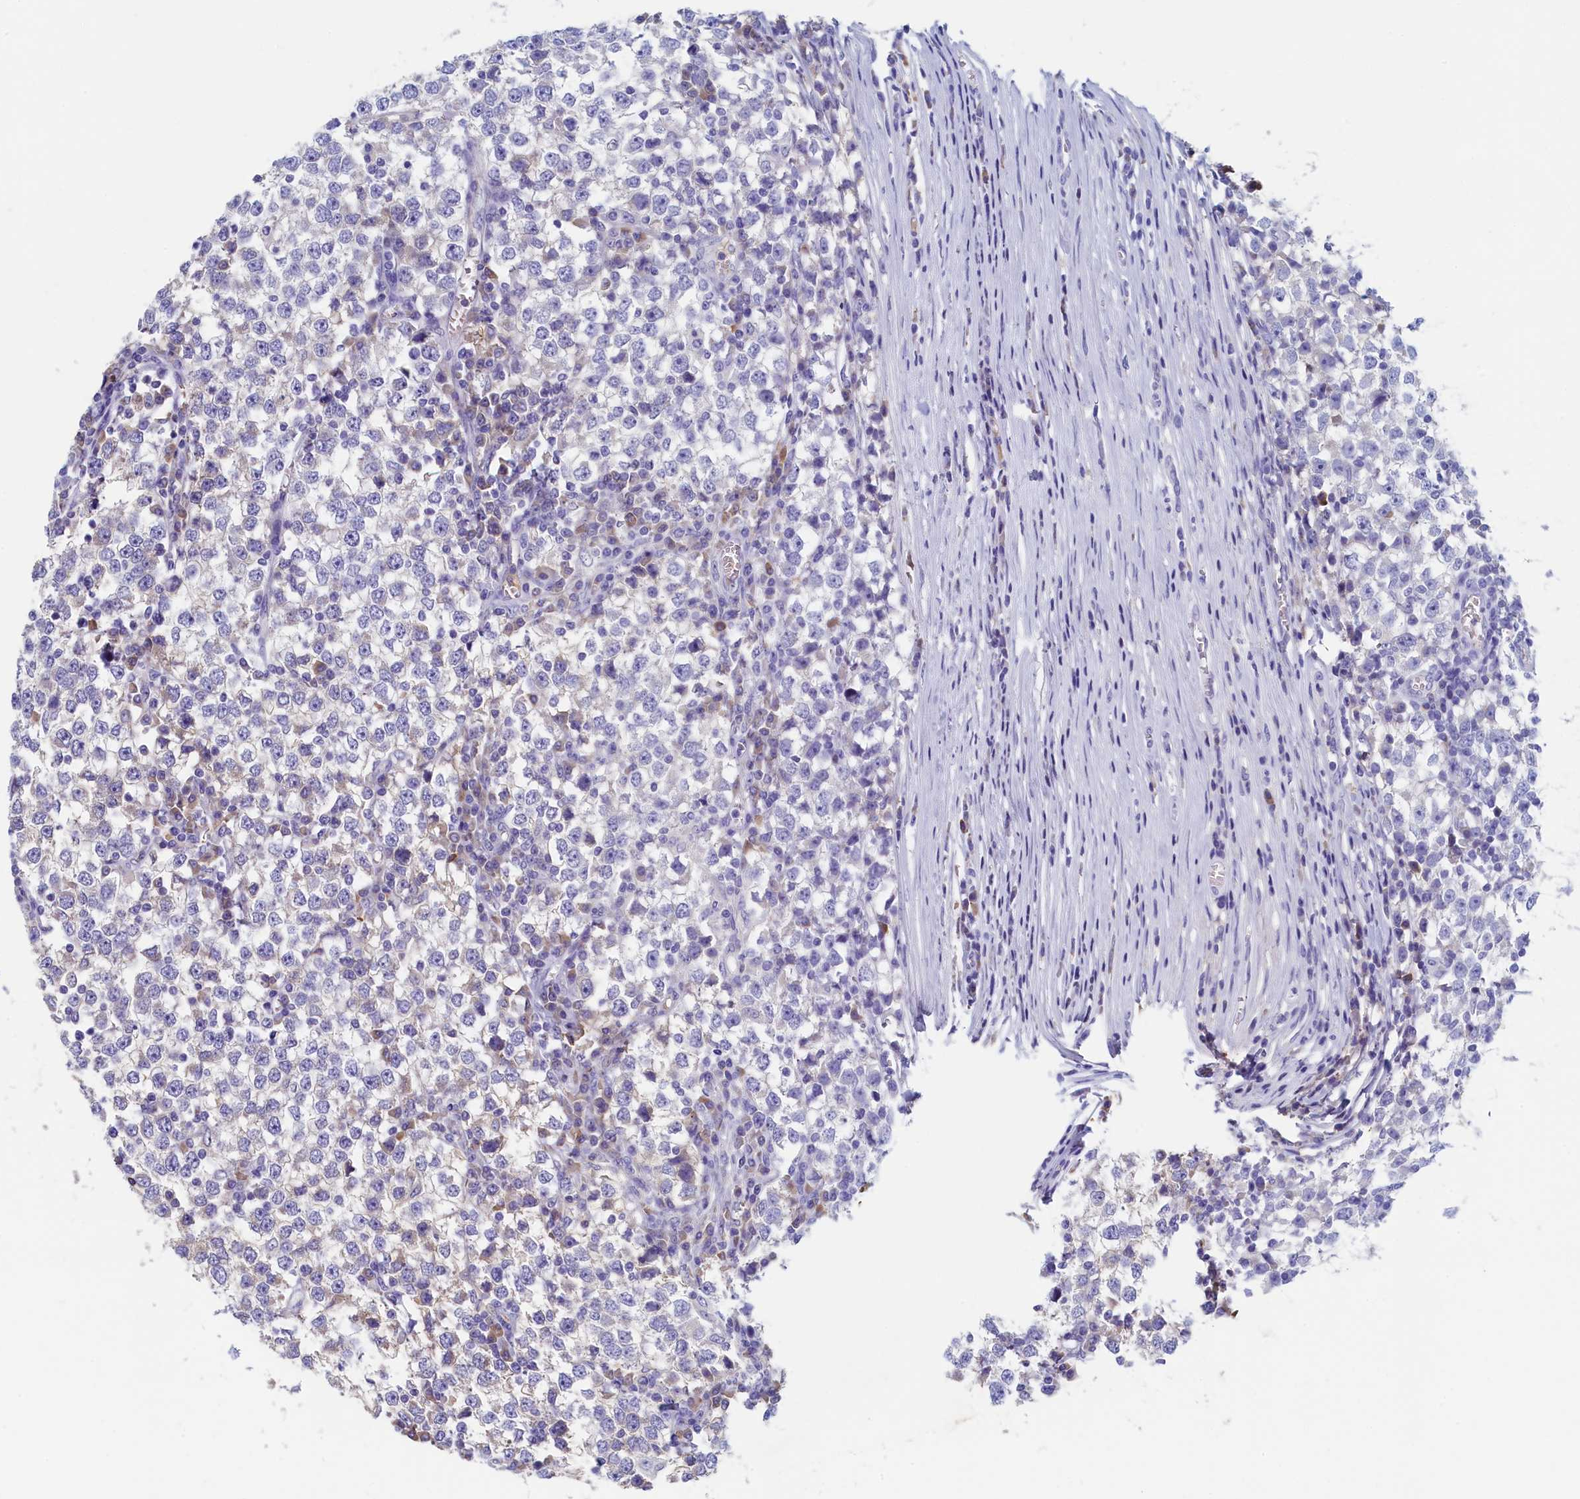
{"staining": {"intensity": "negative", "quantity": "none", "location": "none"}, "tissue": "testis cancer", "cell_type": "Tumor cells", "image_type": "cancer", "snomed": [{"axis": "morphology", "description": "Seminoma, NOS"}, {"axis": "topography", "description": "Testis"}], "caption": "Immunohistochemistry (IHC) micrograph of testis cancer stained for a protein (brown), which displays no staining in tumor cells.", "gene": "GUCA1C", "patient": {"sex": "male", "age": 65}}